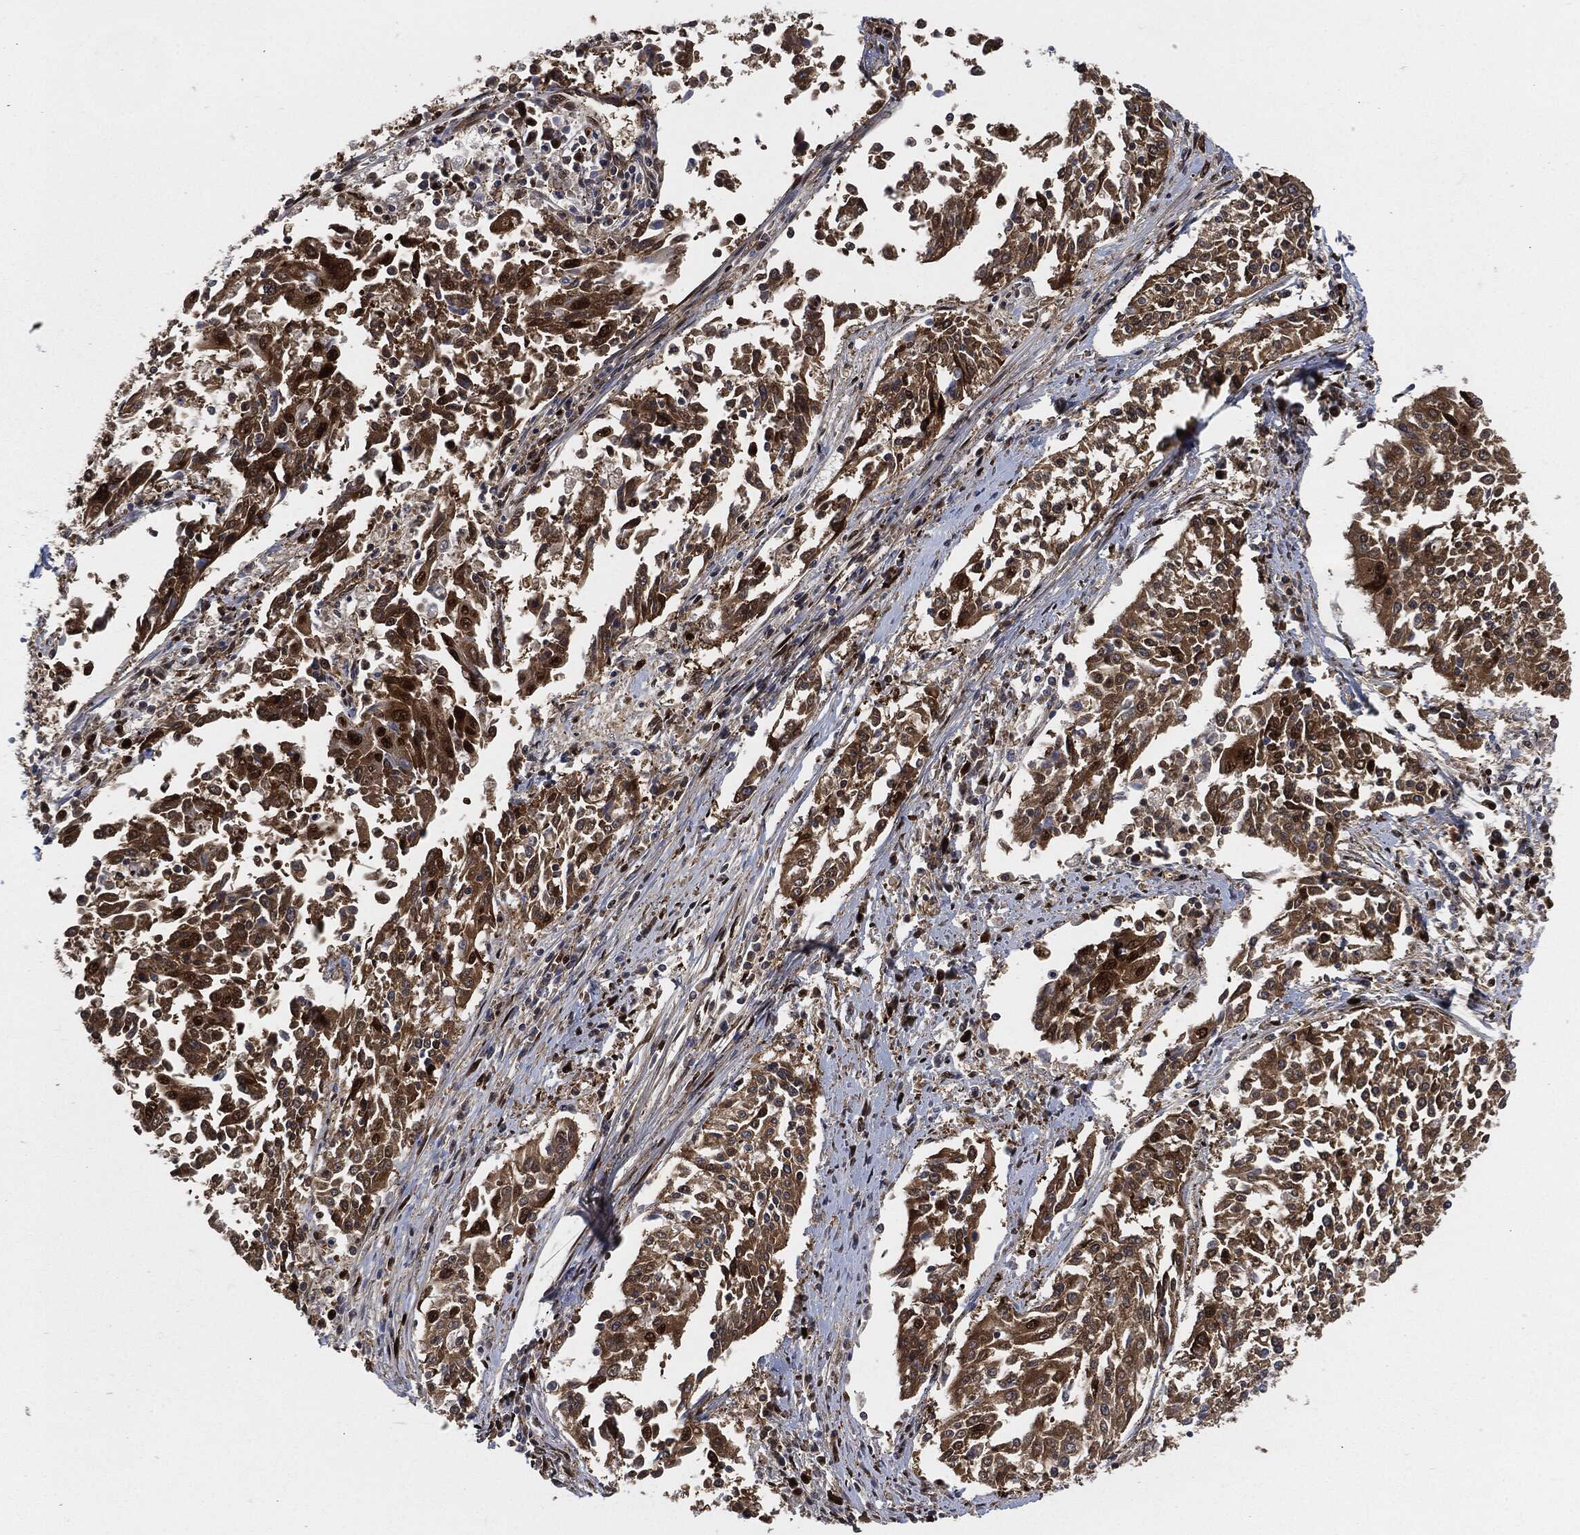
{"staining": {"intensity": "strong", "quantity": "25%-75%", "location": "cytoplasmic/membranous,nuclear"}, "tissue": "cervical cancer", "cell_type": "Tumor cells", "image_type": "cancer", "snomed": [{"axis": "morphology", "description": "Squamous cell carcinoma, NOS"}, {"axis": "topography", "description": "Cervix"}], "caption": "Immunohistochemical staining of cervical cancer exhibits high levels of strong cytoplasmic/membranous and nuclear expression in approximately 25%-75% of tumor cells.", "gene": "DCTN1", "patient": {"sex": "female", "age": 41}}